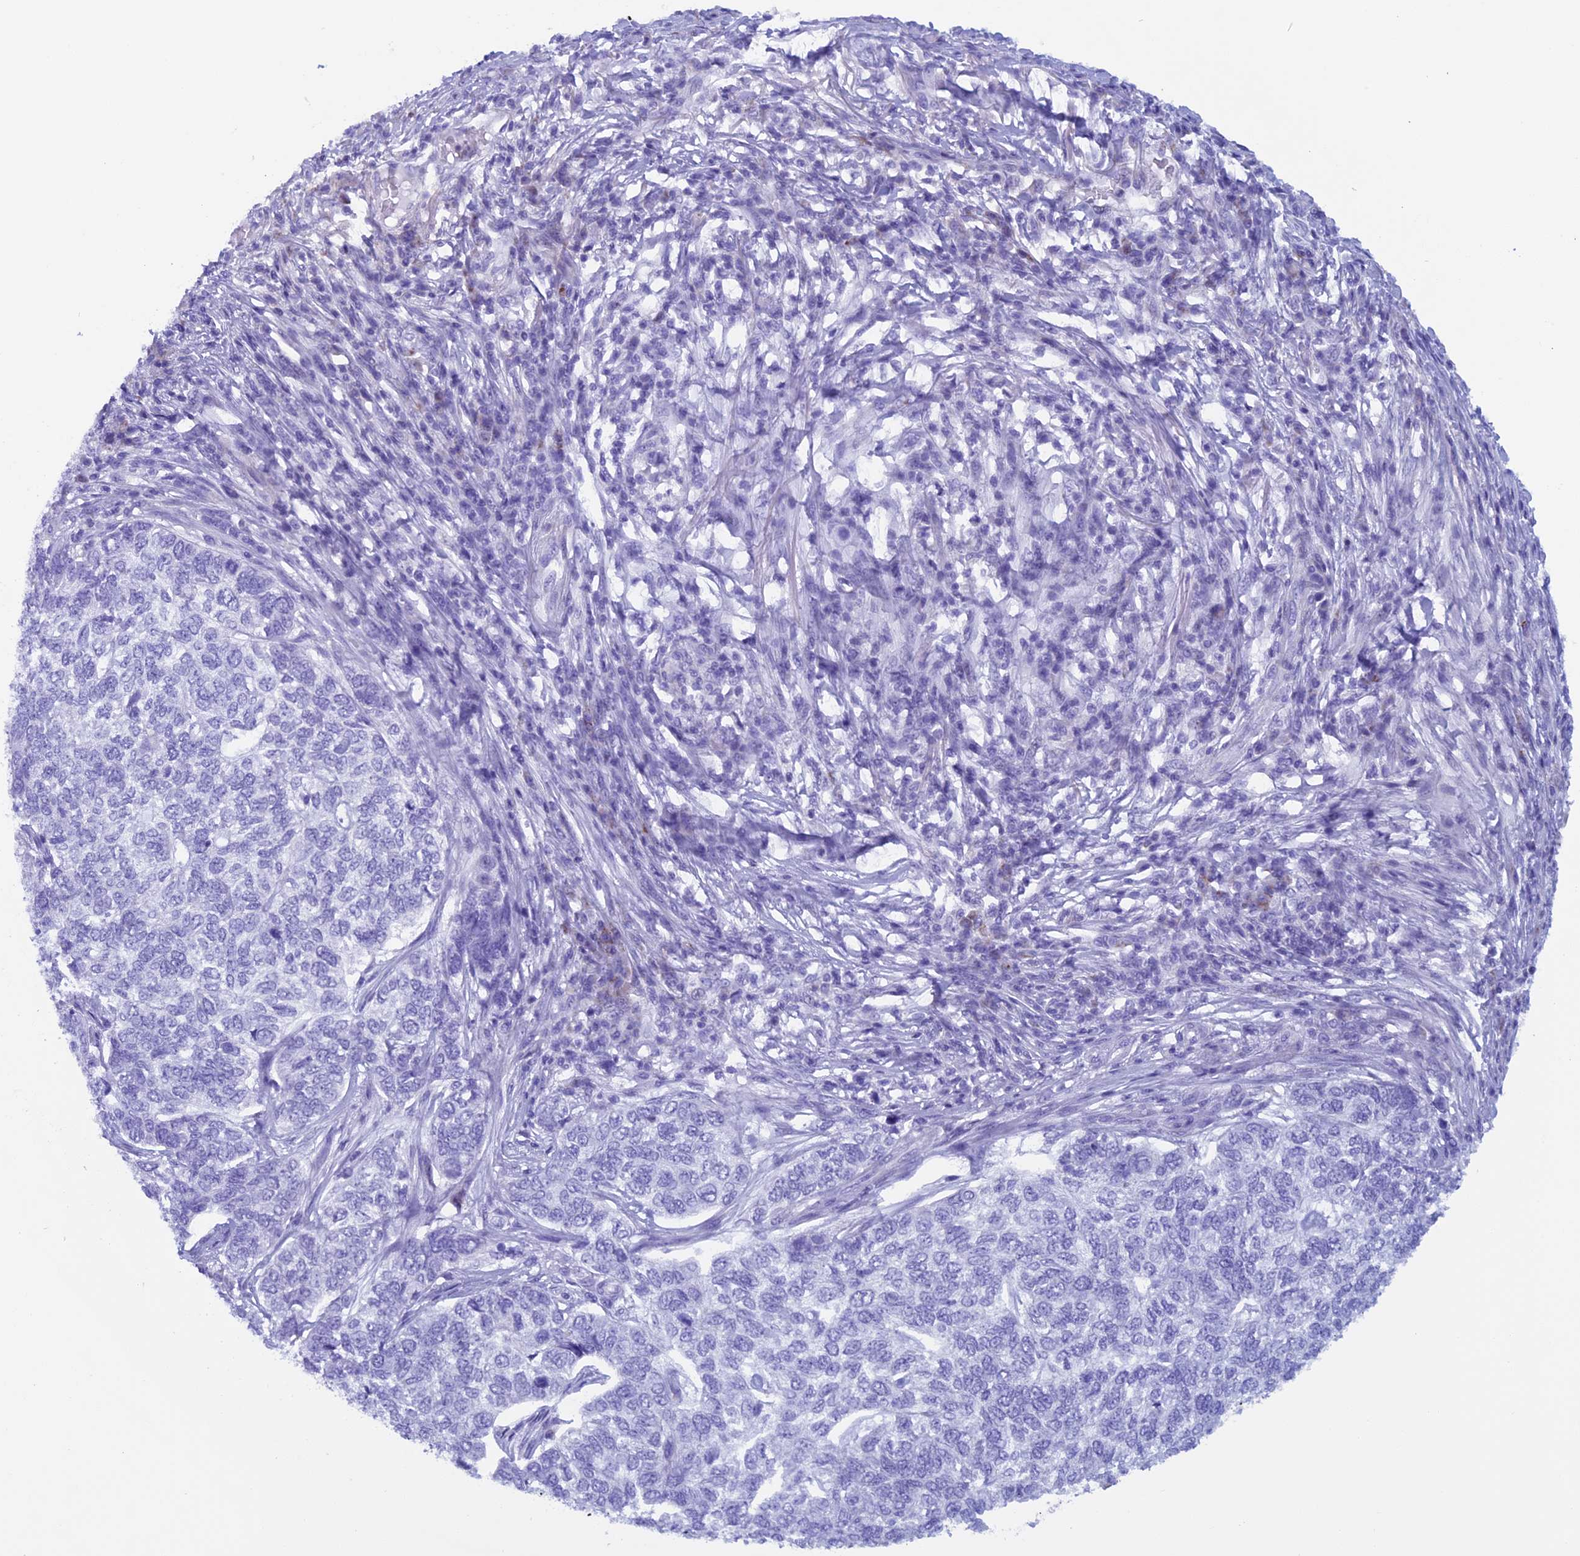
{"staining": {"intensity": "negative", "quantity": "none", "location": "none"}, "tissue": "skin cancer", "cell_type": "Tumor cells", "image_type": "cancer", "snomed": [{"axis": "morphology", "description": "Basal cell carcinoma"}, {"axis": "topography", "description": "Skin"}], "caption": "Tumor cells show no significant protein positivity in skin basal cell carcinoma.", "gene": "ZNF563", "patient": {"sex": "female", "age": 65}}